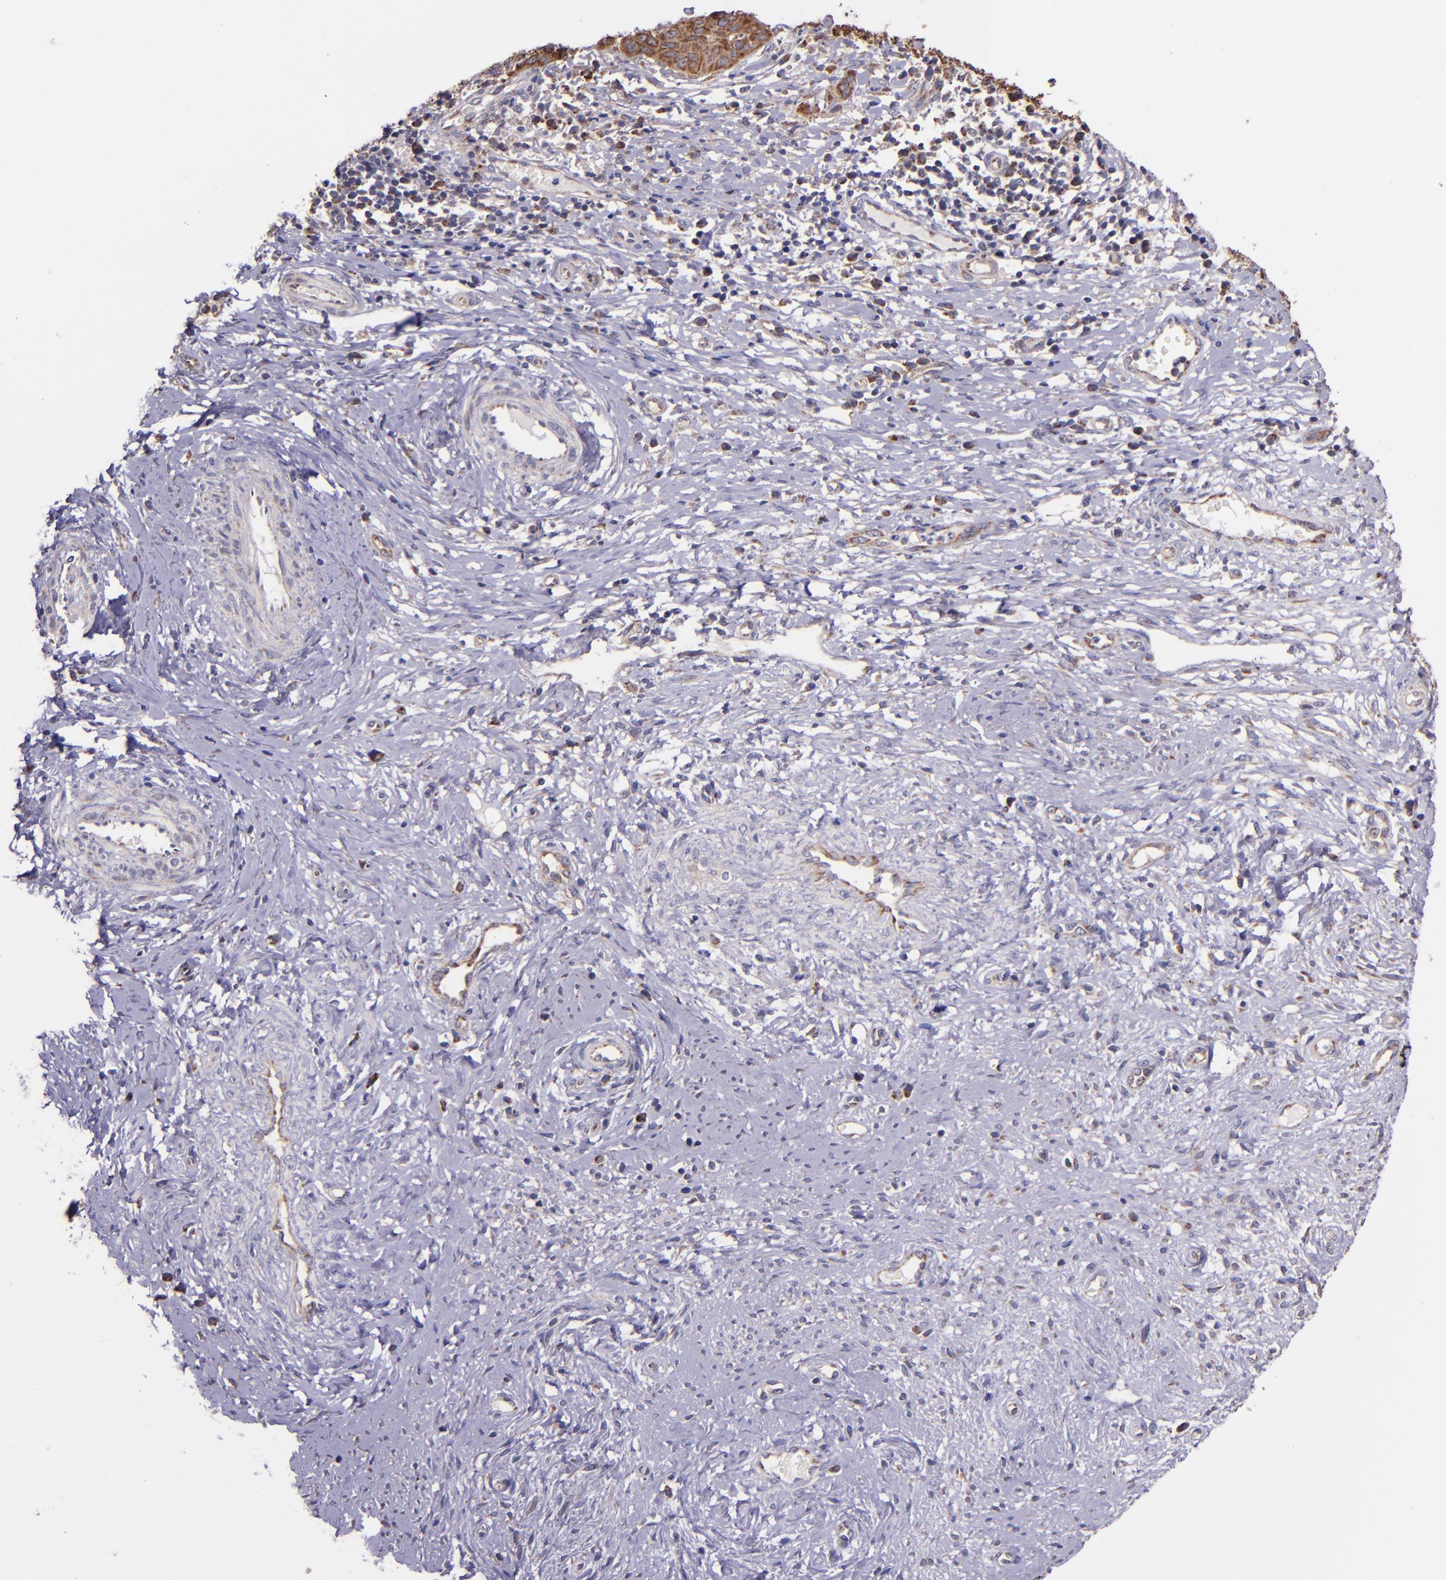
{"staining": {"intensity": "moderate", "quantity": ">75%", "location": "cytoplasmic/membranous"}, "tissue": "cervical cancer", "cell_type": "Tumor cells", "image_type": "cancer", "snomed": [{"axis": "morphology", "description": "Normal tissue, NOS"}, {"axis": "morphology", "description": "Squamous cell carcinoma, NOS"}, {"axis": "topography", "description": "Cervix"}], "caption": "Moderate cytoplasmic/membranous positivity for a protein is present in approximately >75% of tumor cells of cervical cancer using immunohistochemistry (IHC).", "gene": "SHC1", "patient": {"sex": "female", "age": 39}}